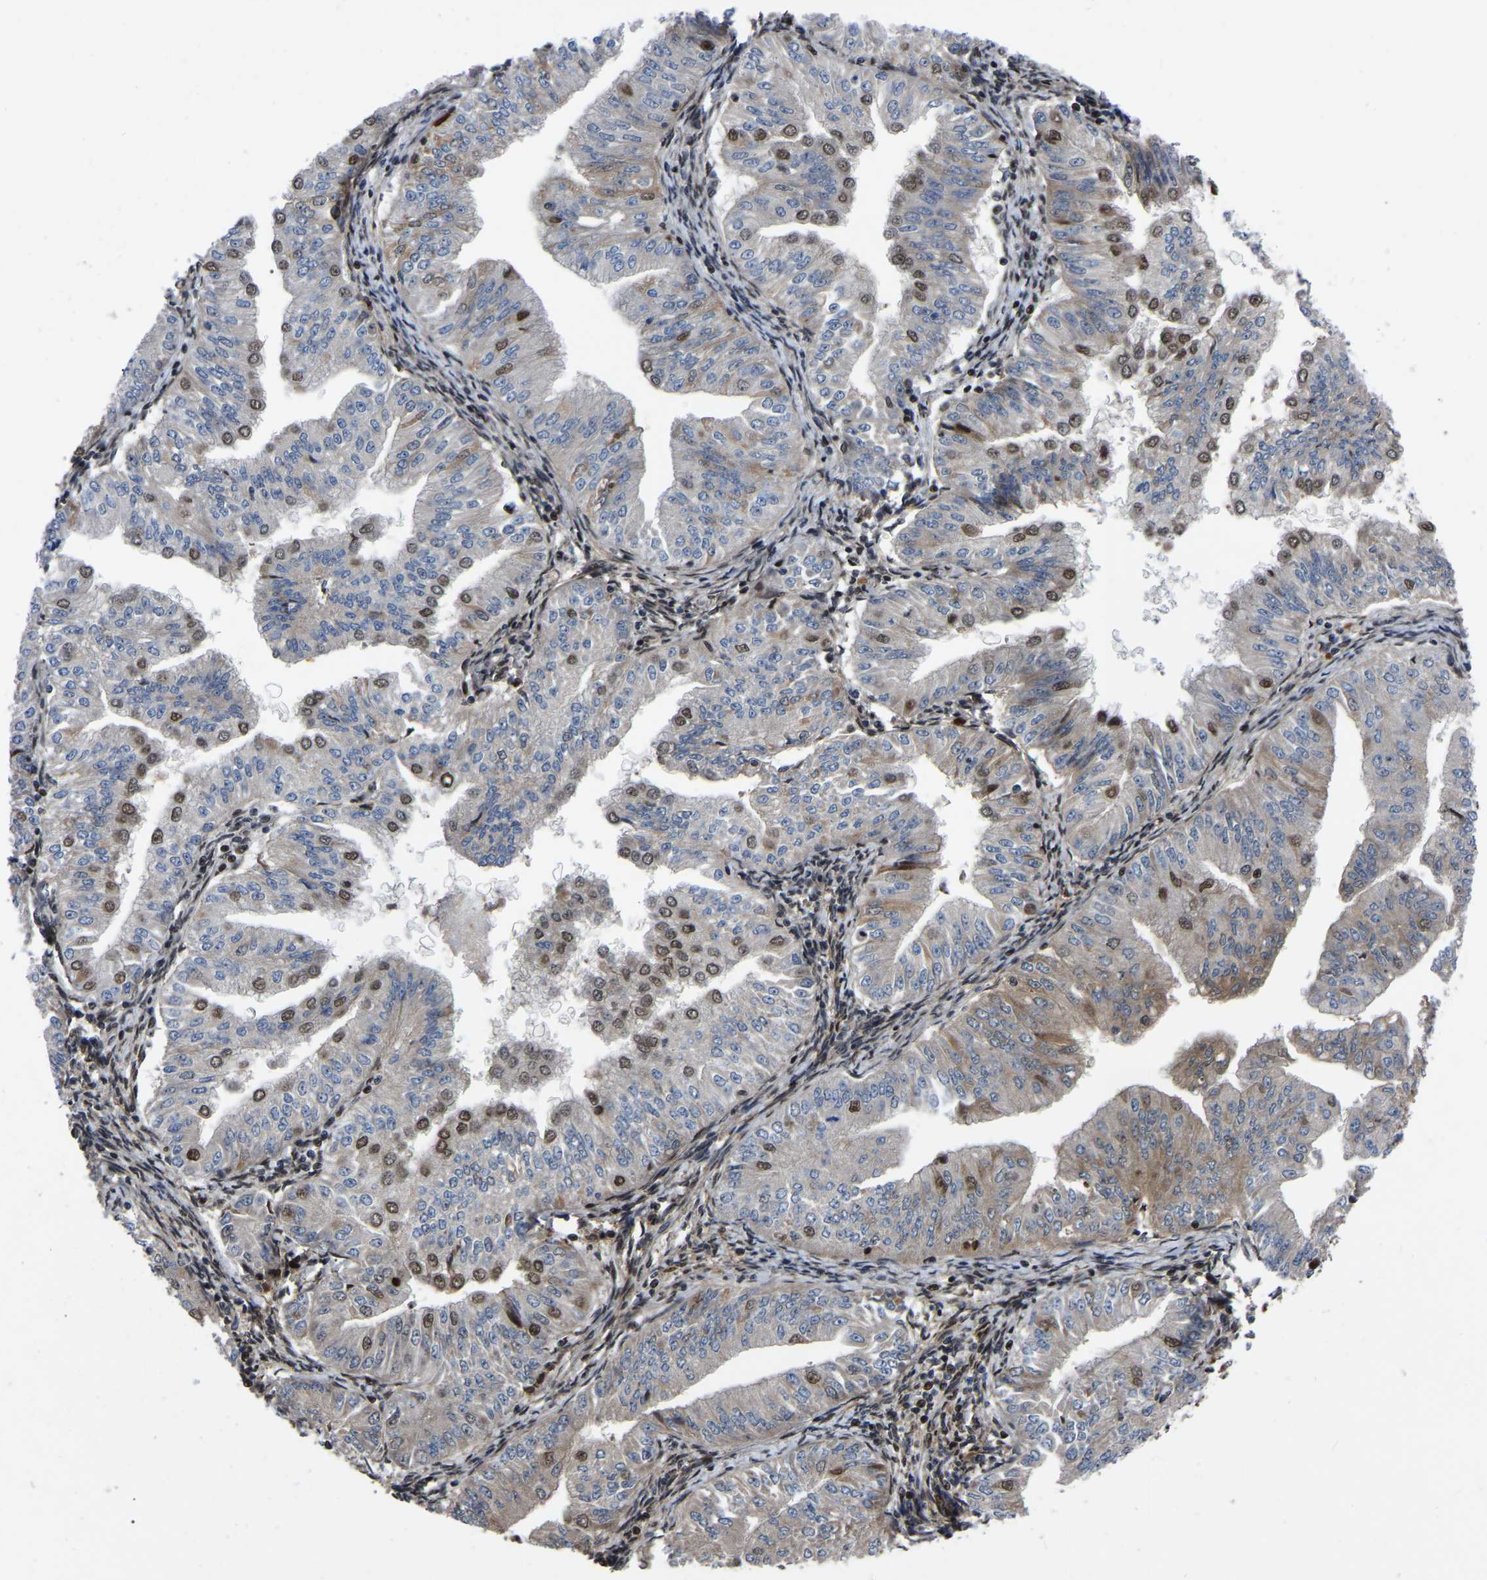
{"staining": {"intensity": "moderate", "quantity": "25%-75%", "location": "cytoplasmic/membranous,nuclear"}, "tissue": "endometrial cancer", "cell_type": "Tumor cells", "image_type": "cancer", "snomed": [{"axis": "morphology", "description": "Normal tissue, NOS"}, {"axis": "morphology", "description": "Adenocarcinoma, NOS"}, {"axis": "topography", "description": "Endometrium"}], "caption": "Immunohistochemical staining of adenocarcinoma (endometrial) demonstrates medium levels of moderate cytoplasmic/membranous and nuclear protein expression in approximately 25%-75% of tumor cells. The staining was performed using DAB, with brown indicating positive protein expression. Nuclei are stained blue with hematoxylin.", "gene": "TRIM35", "patient": {"sex": "female", "age": 53}}